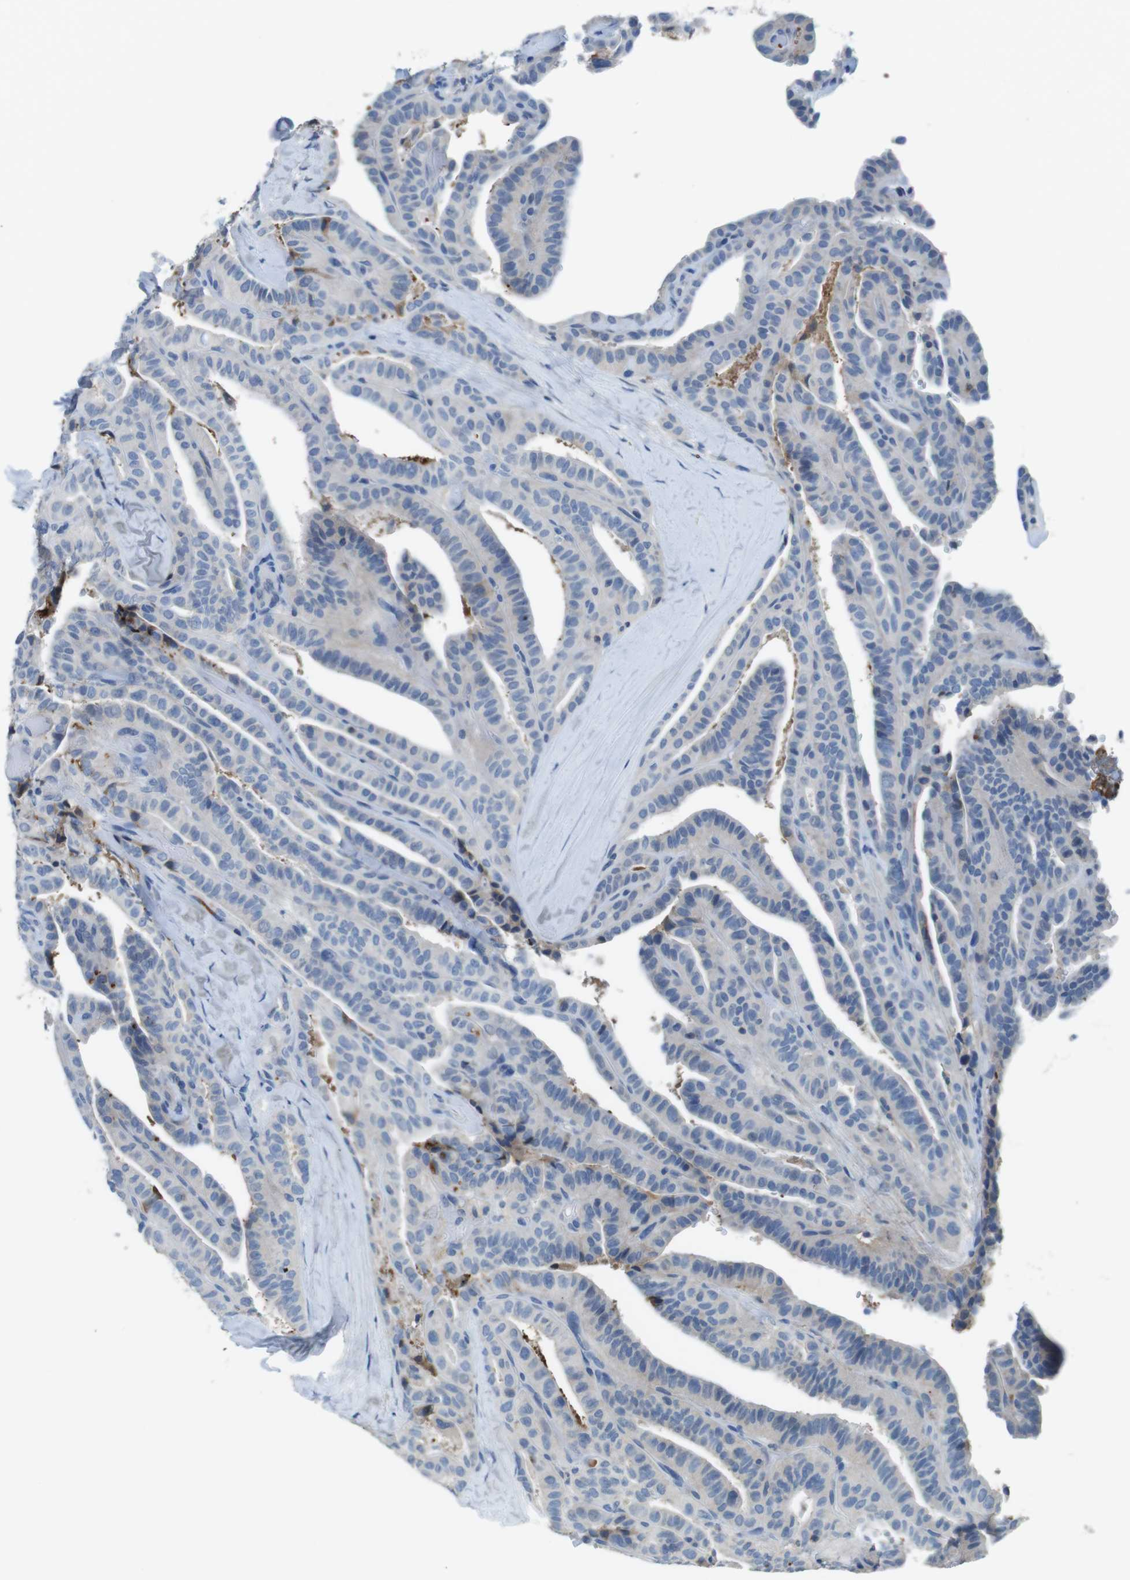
{"staining": {"intensity": "negative", "quantity": "none", "location": "none"}, "tissue": "thyroid cancer", "cell_type": "Tumor cells", "image_type": "cancer", "snomed": [{"axis": "morphology", "description": "Papillary adenocarcinoma, NOS"}, {"axis": "topography", "description": "Thyroid gland"}], "caption": "Human thyroid cancer (papillary adenocarcinoma) stained for a protein using immunohistochemistry (IHC) exhibits no staining in tumor cells.", "gene": "TMPRSS15", "patient": {"sex": "male", "age": 77}}